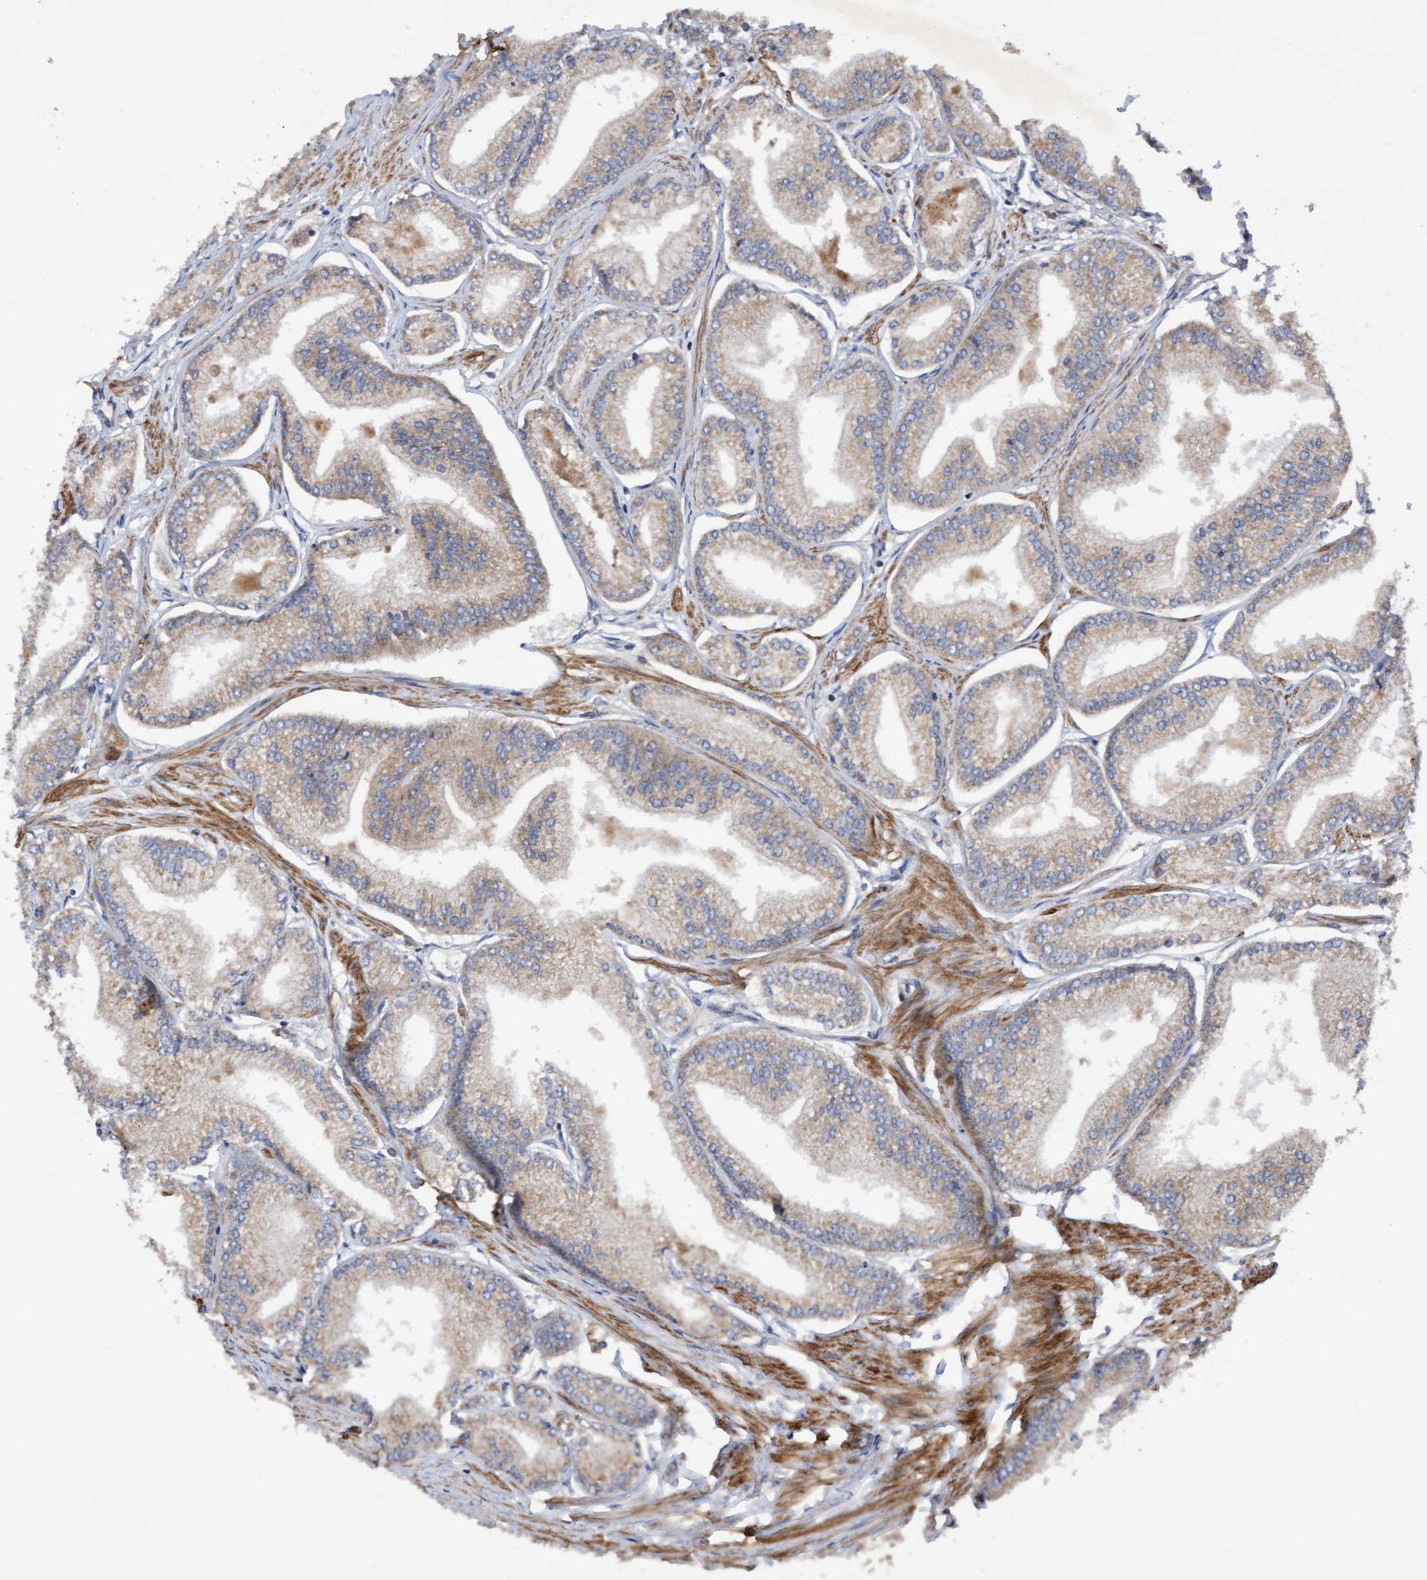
{"staining": {"intensity": "weak", "quantity": ">75%", "location": "cytoplasmic/membranous"}, "tissue": "prostate cancer", "cell_type": "Tumor cells", "image_type": "cancer", "snomed": [{"axis": "morphology", "description": "Adenocarcinoma, Low grade"}, {"axis": "topography", "description": "Prostate"}], "caption": "Human adenocarcinoma (low-grade) (prostate) stained with a protein marker shows weak staining in tumor cells.", "gene": "ELP5", "patient": {"sex": "male", "age": 52}}